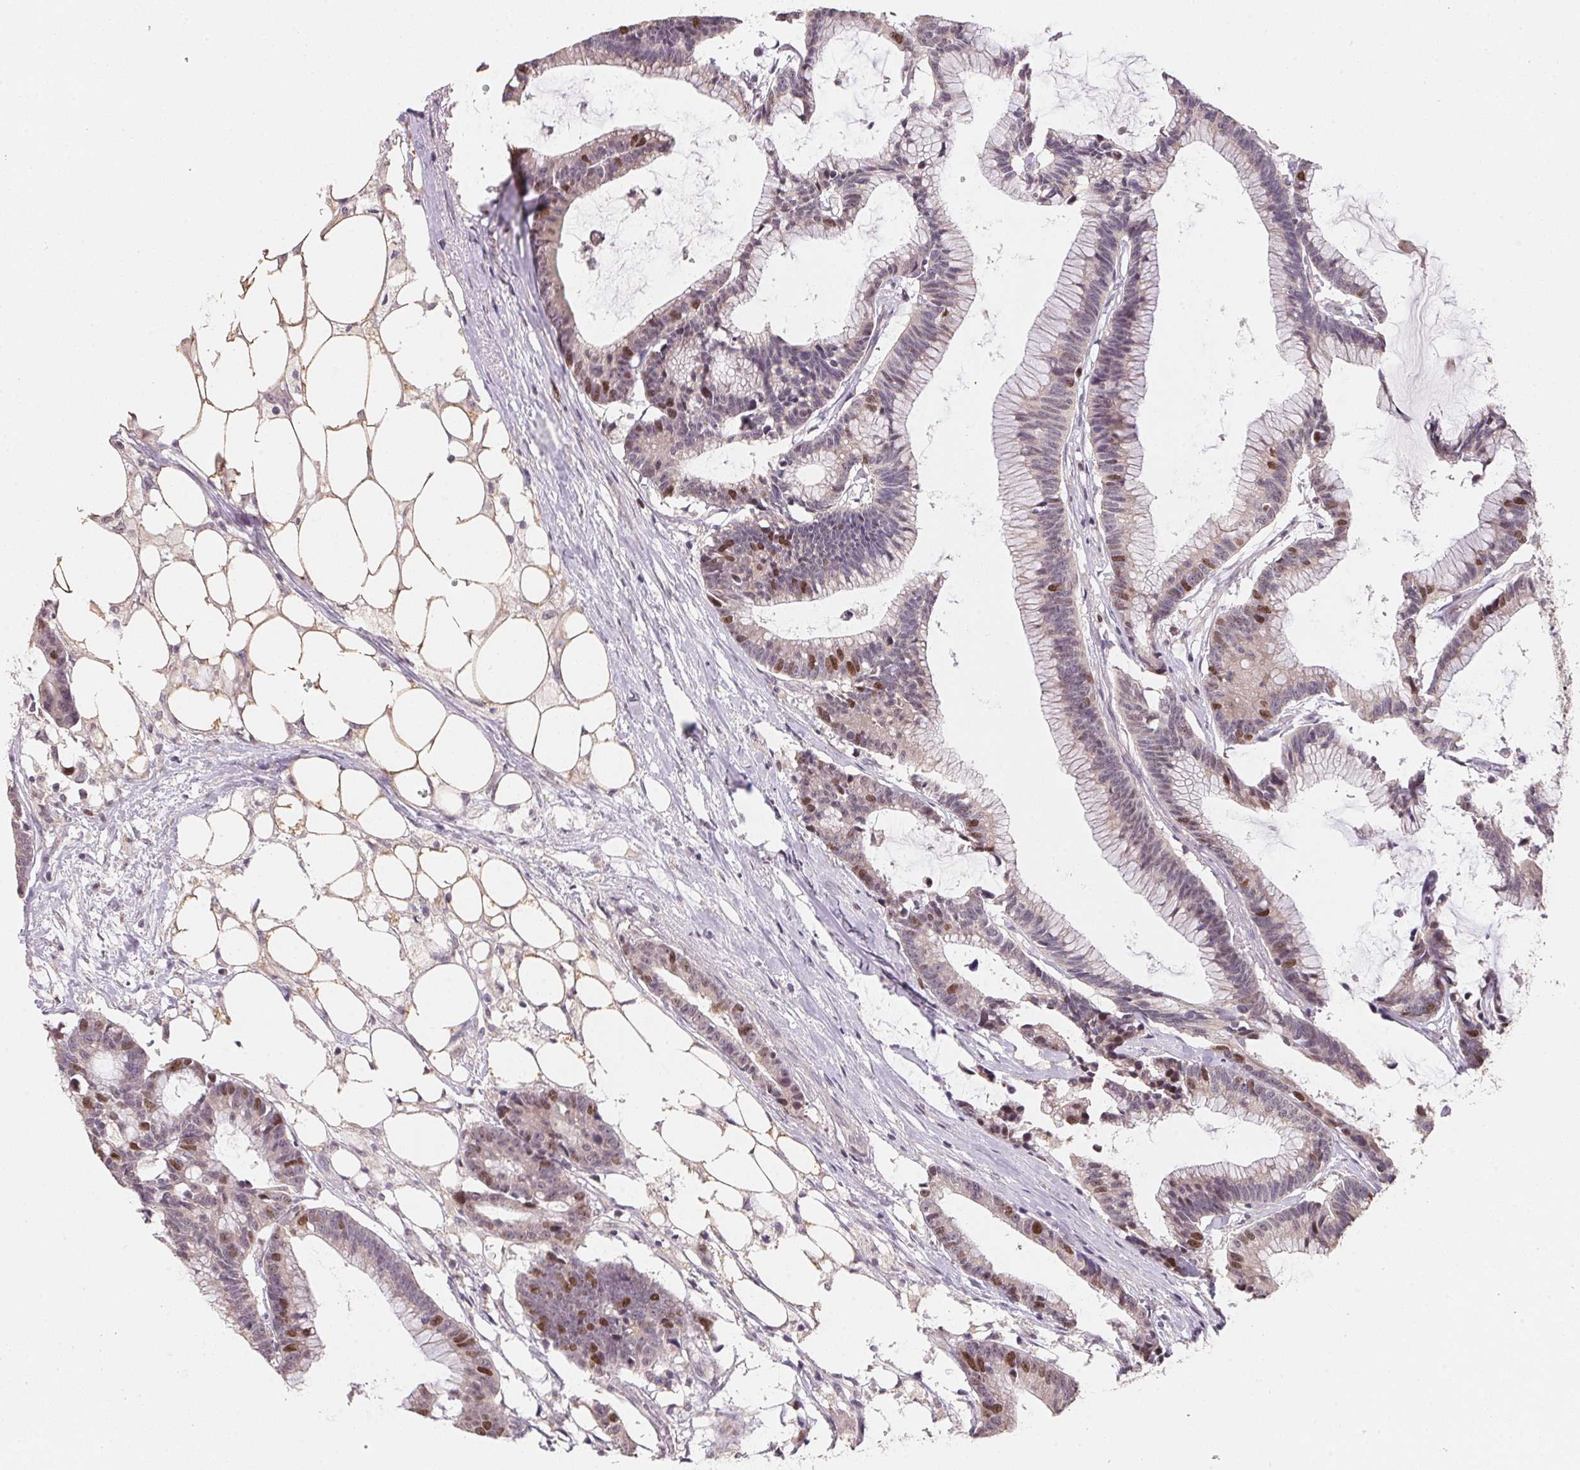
{"staining": {"intensity": "moderate", "quantity": "<25%", "location": "nuclear"}, "tissue": "colorectal cancer", "cell_type": "Tumor cells", "image_type": "cancer", "snomed": [{"axis": "morphology", "description": "Adenocarcinoma, NOS"}, {"axis": "topography", "description": "Colon"}], "caption": "Immunohistochemical staining of adenocarcinoma (colorectal) reveals moderate nuclear protein positivity in about <25% of tumor cells.", "gene": "KIFC1", "patient": {"sex": "female", "age": 78}}